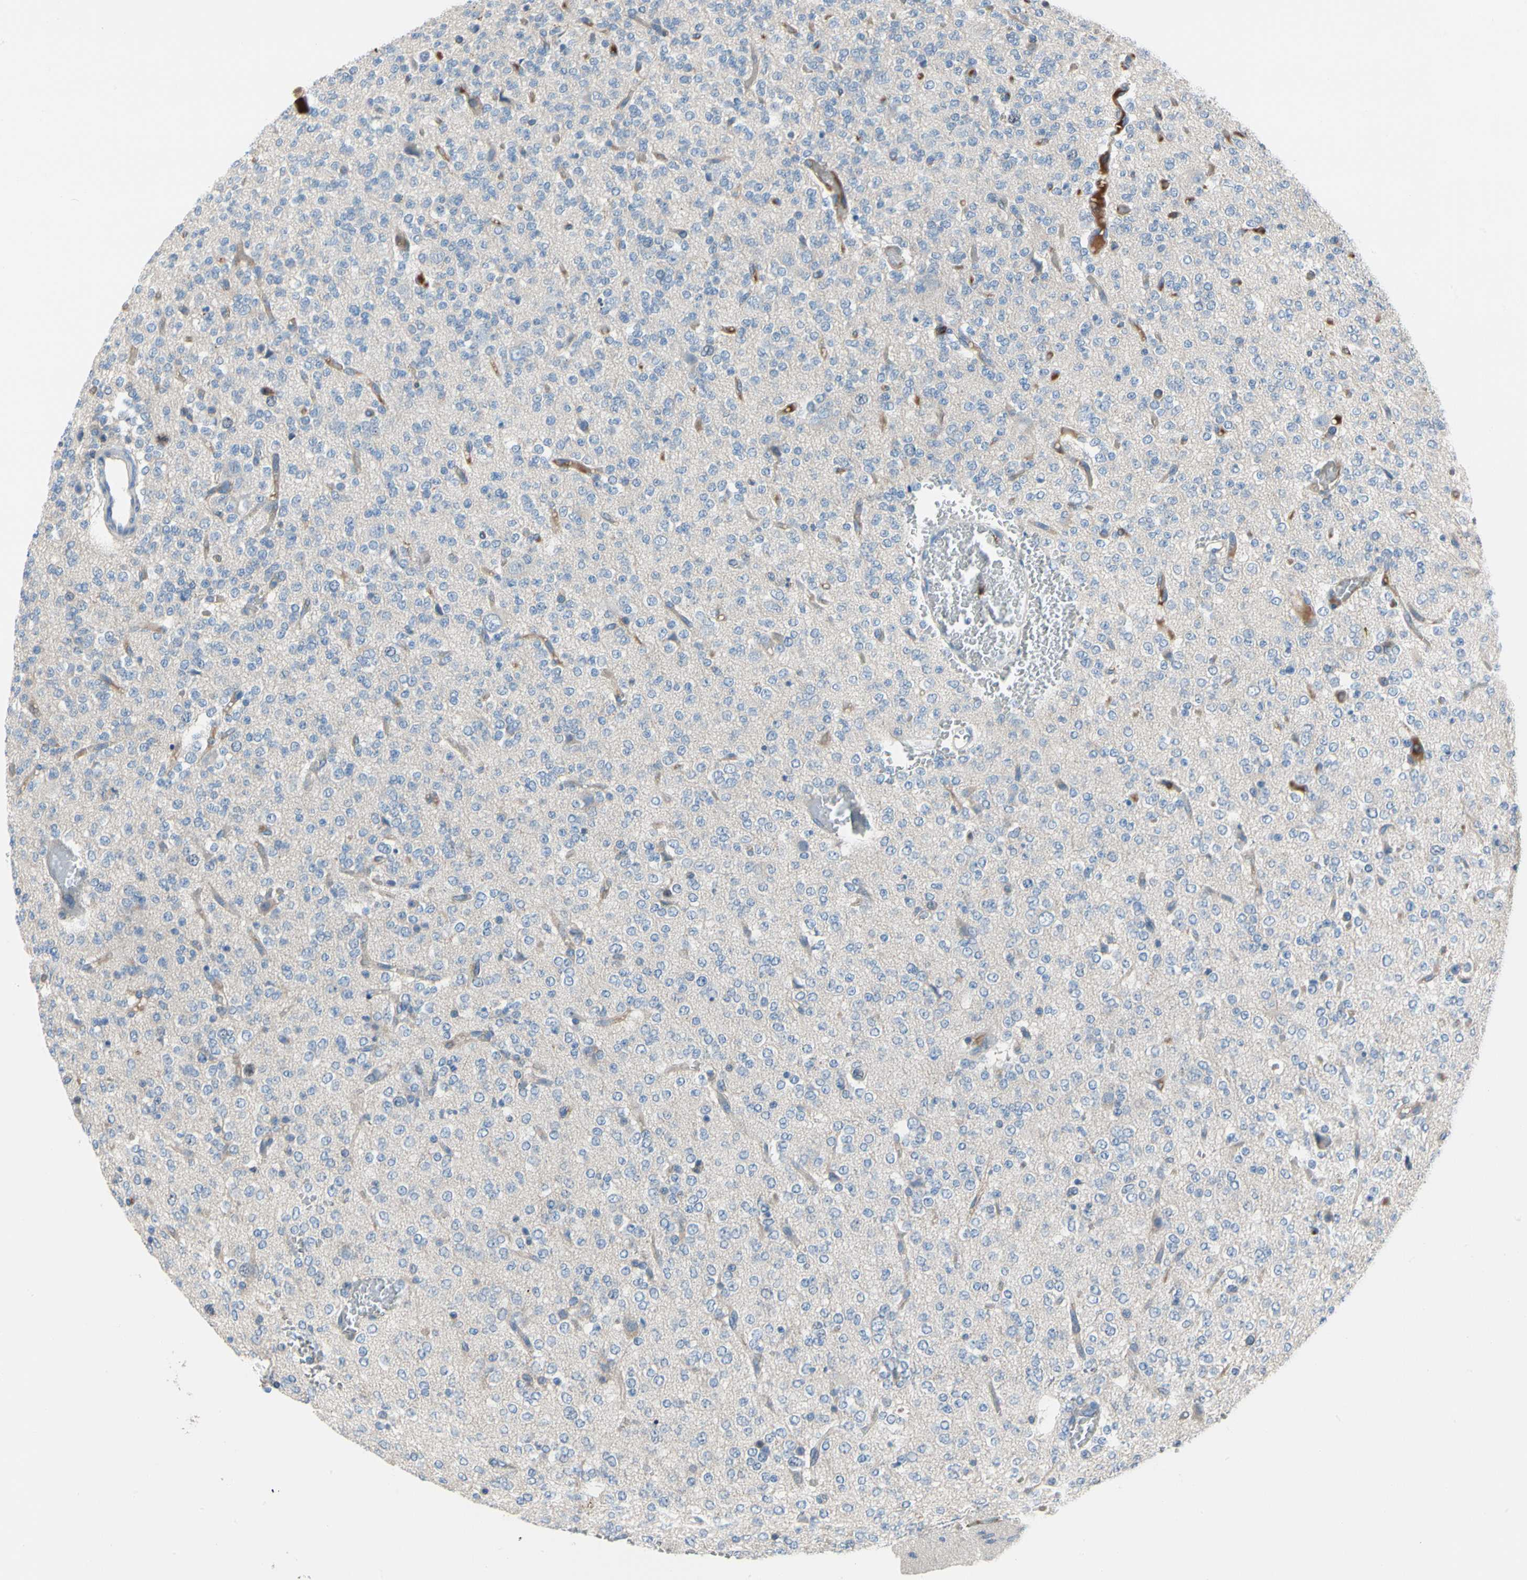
{"staining": {"intensity": "negative", "quantity": "none", "location": "none"}, "tissue": "glioma", "cell_type": "Tumor cells", "image_type": "cancer", "snomed": [{"axis": "morphology", "description": "Glioma, malignant, Low grade"}, {"axis": "topography", "description": "Brain"}], "caption": "A photomicrograph of human malignant glioma (low-grade) is negative for staining in tumor cells.", "gene": "HJURP", "patient": {"sex": "male", "age": 38}}